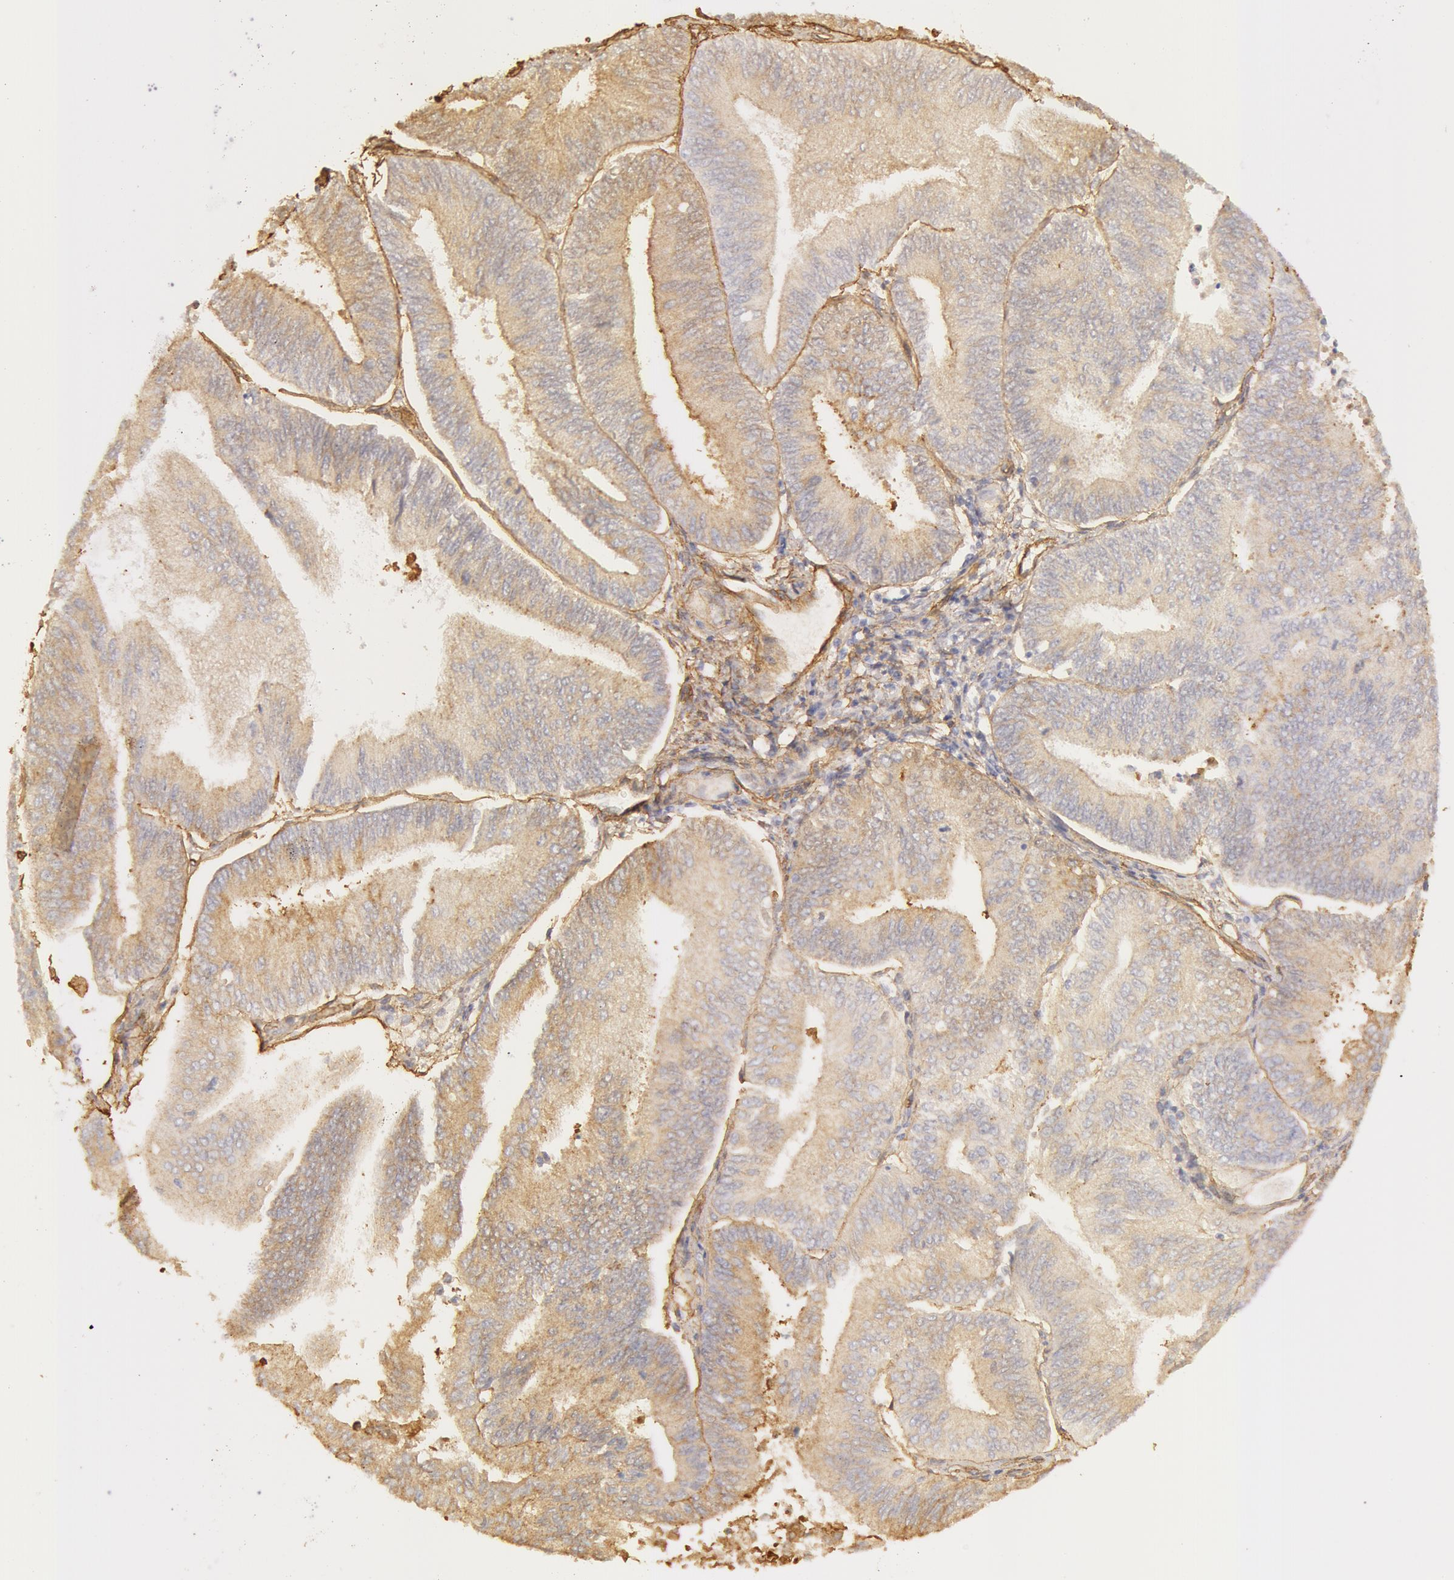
{"staining": {"intensity": "weak", "quantity": ">75%", "location": "cytoplasmic/membranous"}, "tissue": "endometrial cancer", "cell_type": "Tumor cells", "image_type": "cancer", "snomed": [{"axis": "morphology", "description": "Adenocarcinoma, NOS"}, {"axis": "topography", "description": "Endometrium"}], "caption": "A brown stain highlights weak cytoplasmic/membranous positivity of a protein in endometrial cancer tumor cells.", "gene": "COL4A1", "patient": {"sex": "female", "age": 55}}